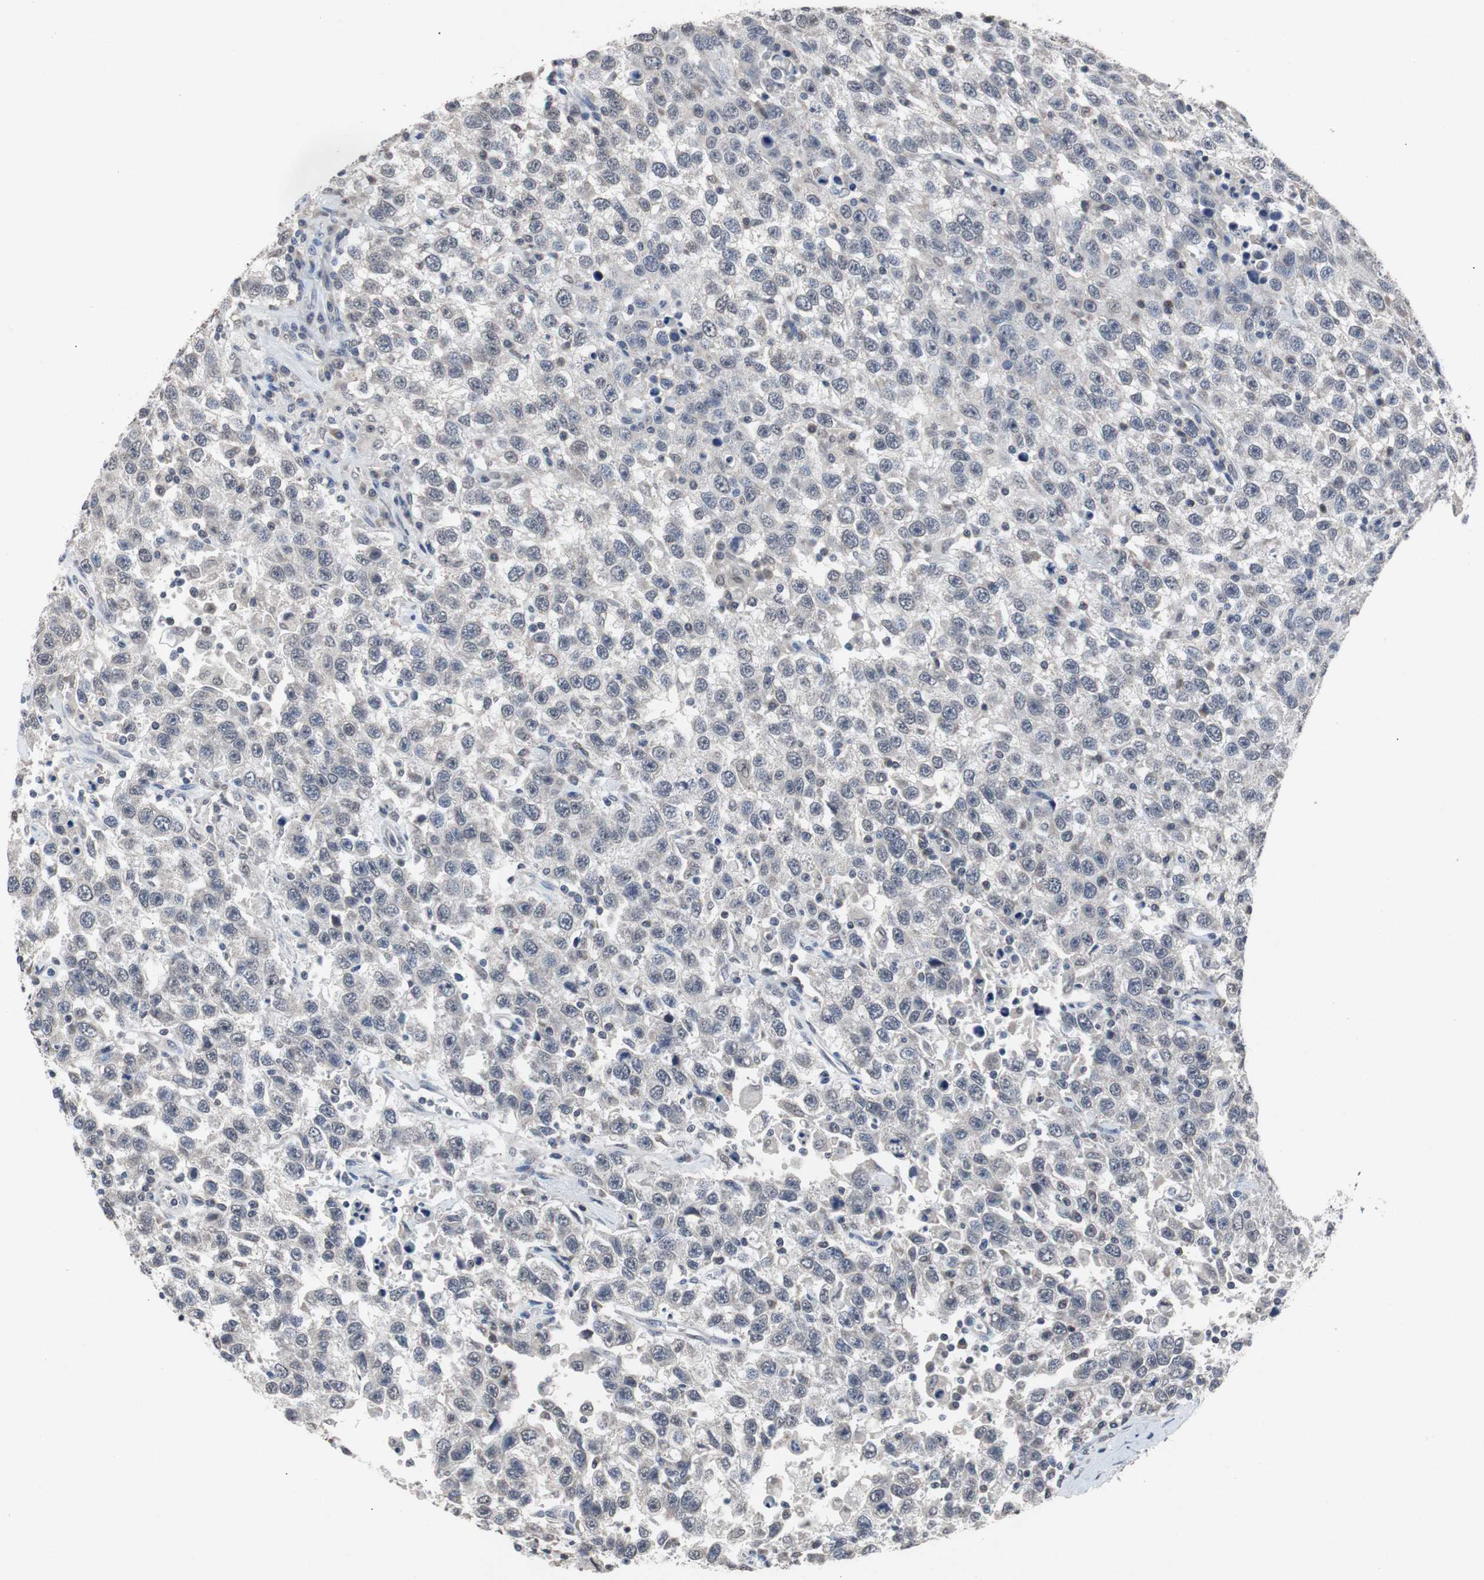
{"staining": {"intensity": "negative", "quantity": "none", "location": "none"}, "tissue": "testis cancer", "cell_type": "Tumor cells", "image_type": "cancer", "snomed": [{"axis": "morphology", "description": "Seminoma, NOS"}, {"axis": "topography", "description": "Testis"}], "caption": "A high-resolution image shows immunohistochemistry (IHC) staining of testis cancer (seminoma), which displays no significant expression in tumor cells.", "gene": "RBM47", "patient": {"sex": "male", "age": 41}}